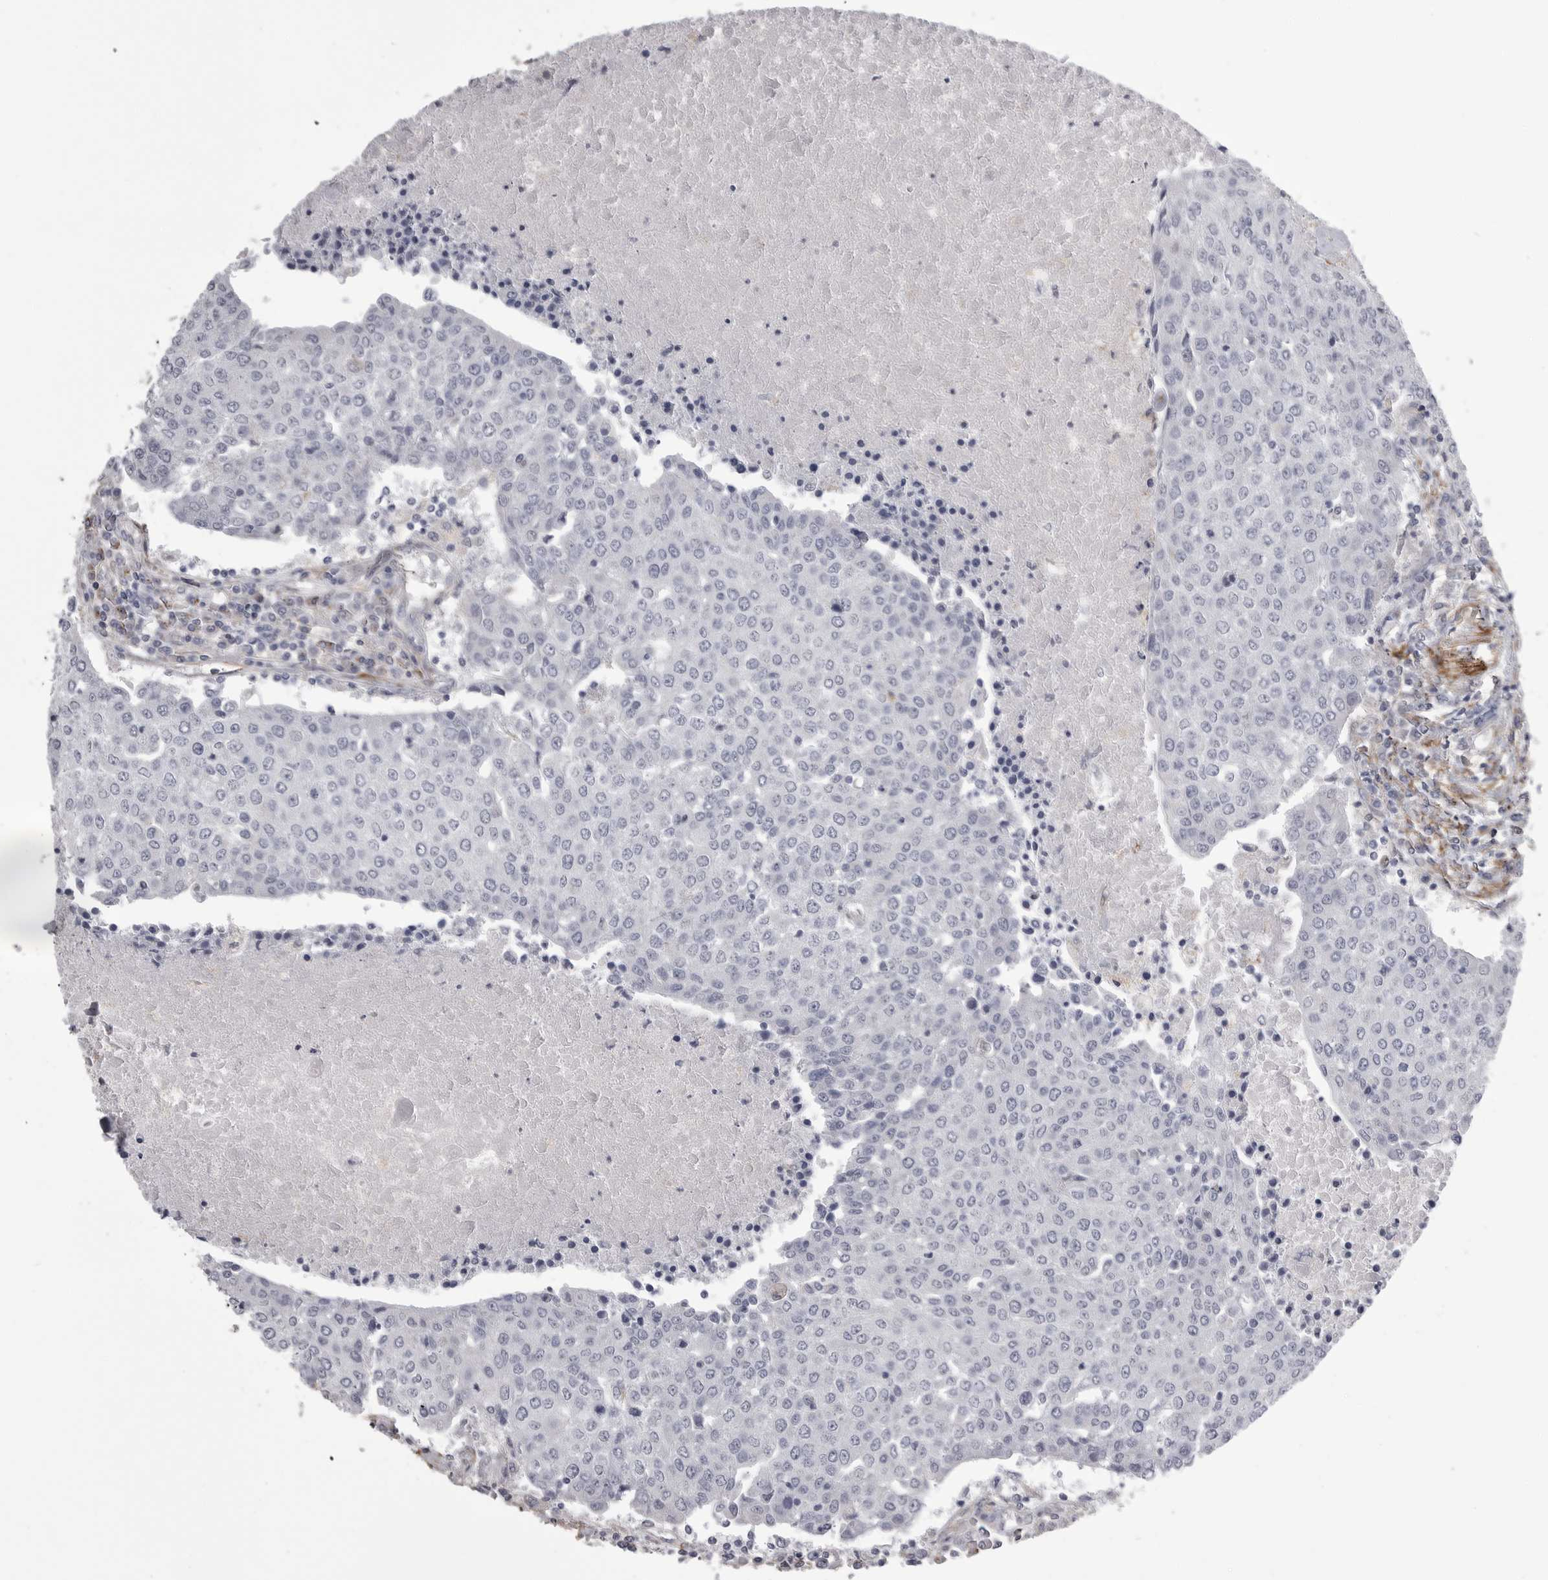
{"staining": {"intensity": "negative", "quantity": "none", "location": "none"}, "tissue": "urothelial cancer", "cell_type": "Tumor cells", "image_type": "cancer", "snomed": [{"axis": "morphology", "description": "Urothelial carcinoma, High grade"}, {"axis": "topography", "description": "Urinary bladder"}], "caption": "Immunohistochemistry (IHC) of human urothelial carcinoma (high-grade) demonstrates no expression in tumor cells.", "gene": "AOC3", "patient": {"sex": "female", "age": 85}}